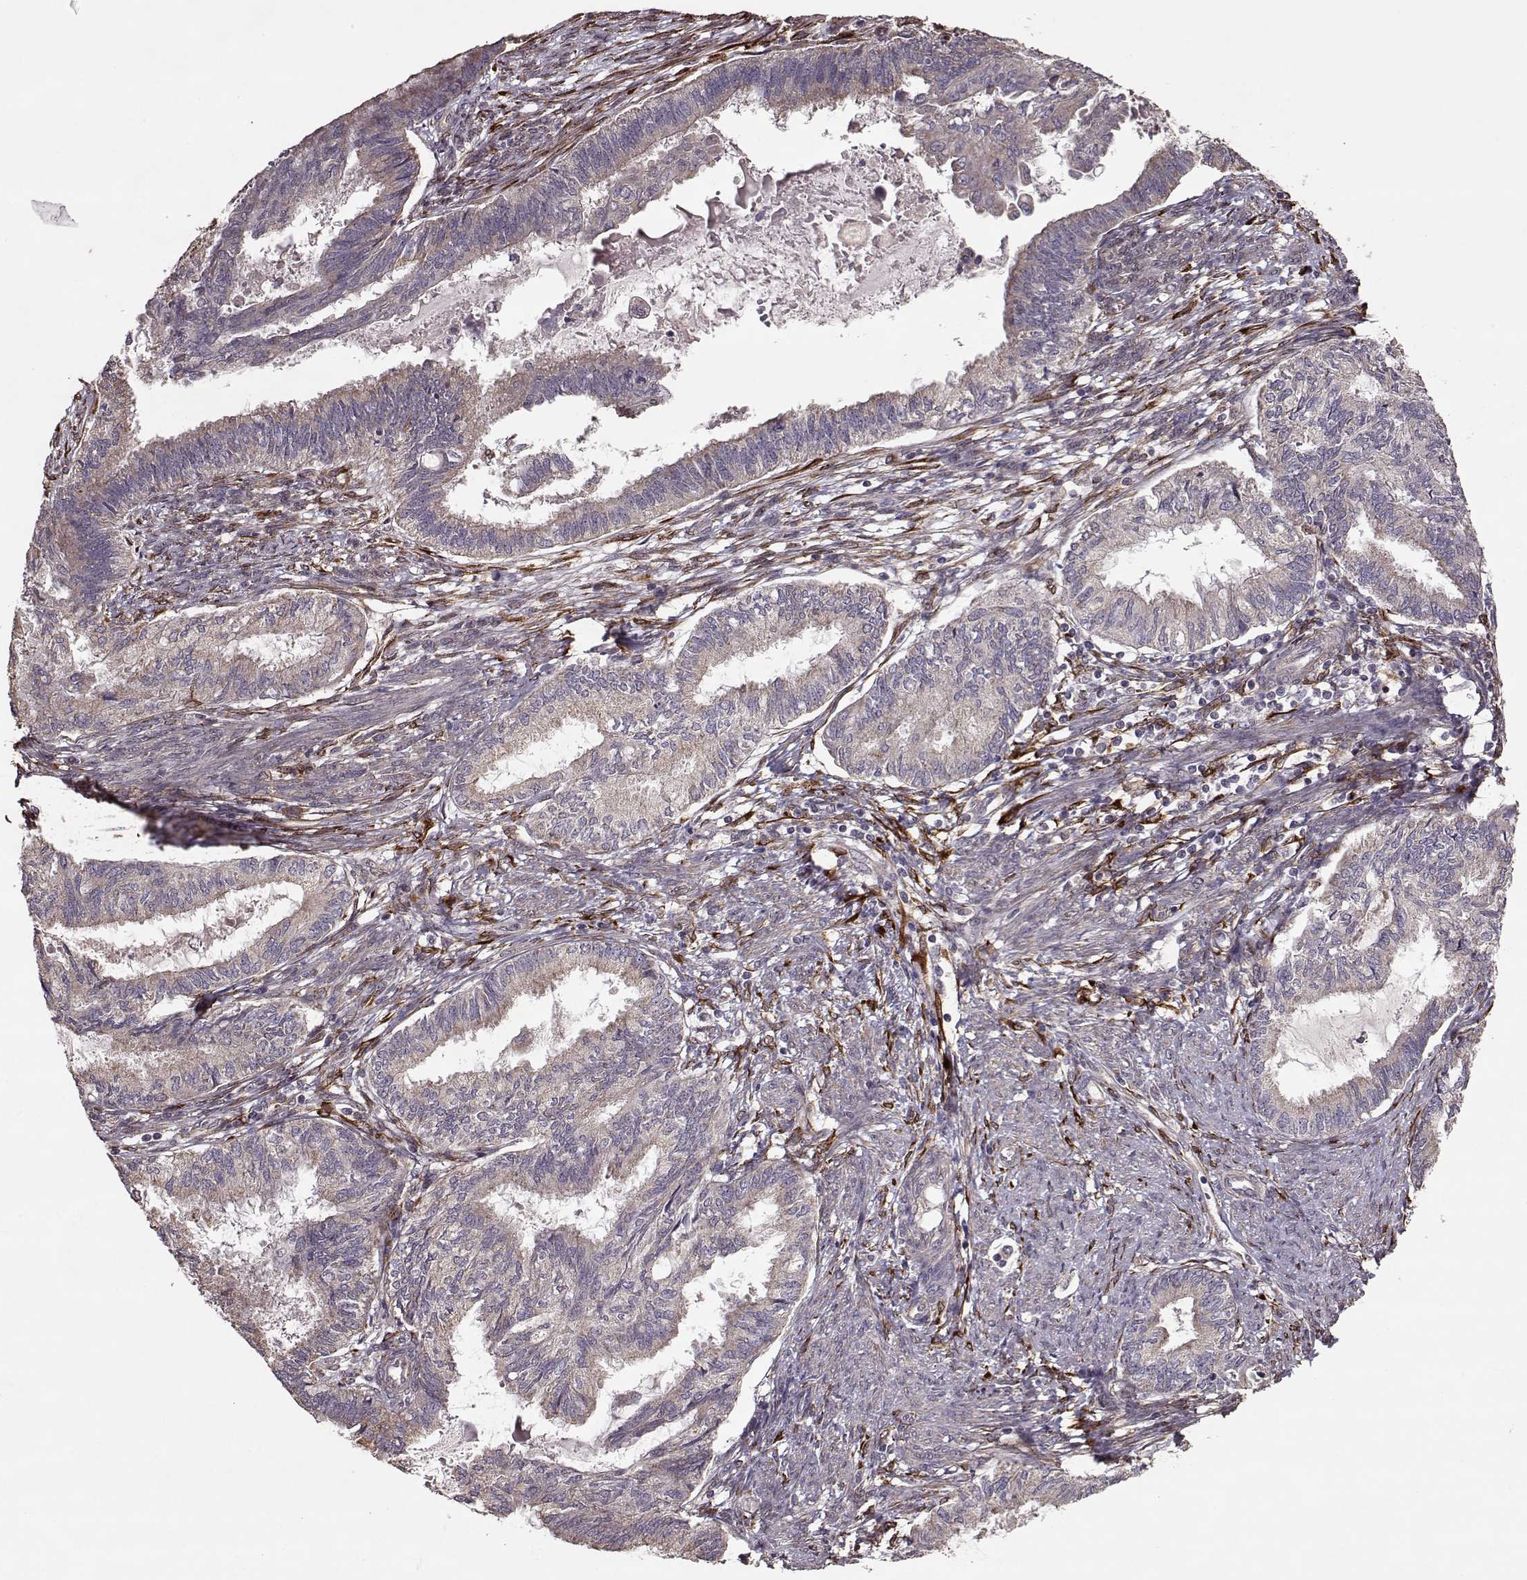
{"staining": {"intensity": "weak", "quantity": "25%-75%", "location": "cytoplasmic/membranous"}, "tissue": "endometrial cancer", "cell_type": "Tumor cells", "image_type": "cancer", "snomed": [{"axis": "morphology", "description": "Adenocarcinoma, NOS"}, {"axis": "topography", "description": "Endometrium"}], "caption": "Adenocarcinoma (endometrial) stained with a protein marker exhibits weak staining in tumor cells.", "gene": "IMMP1L", "patient": {"sex": "female", "age": 86}}